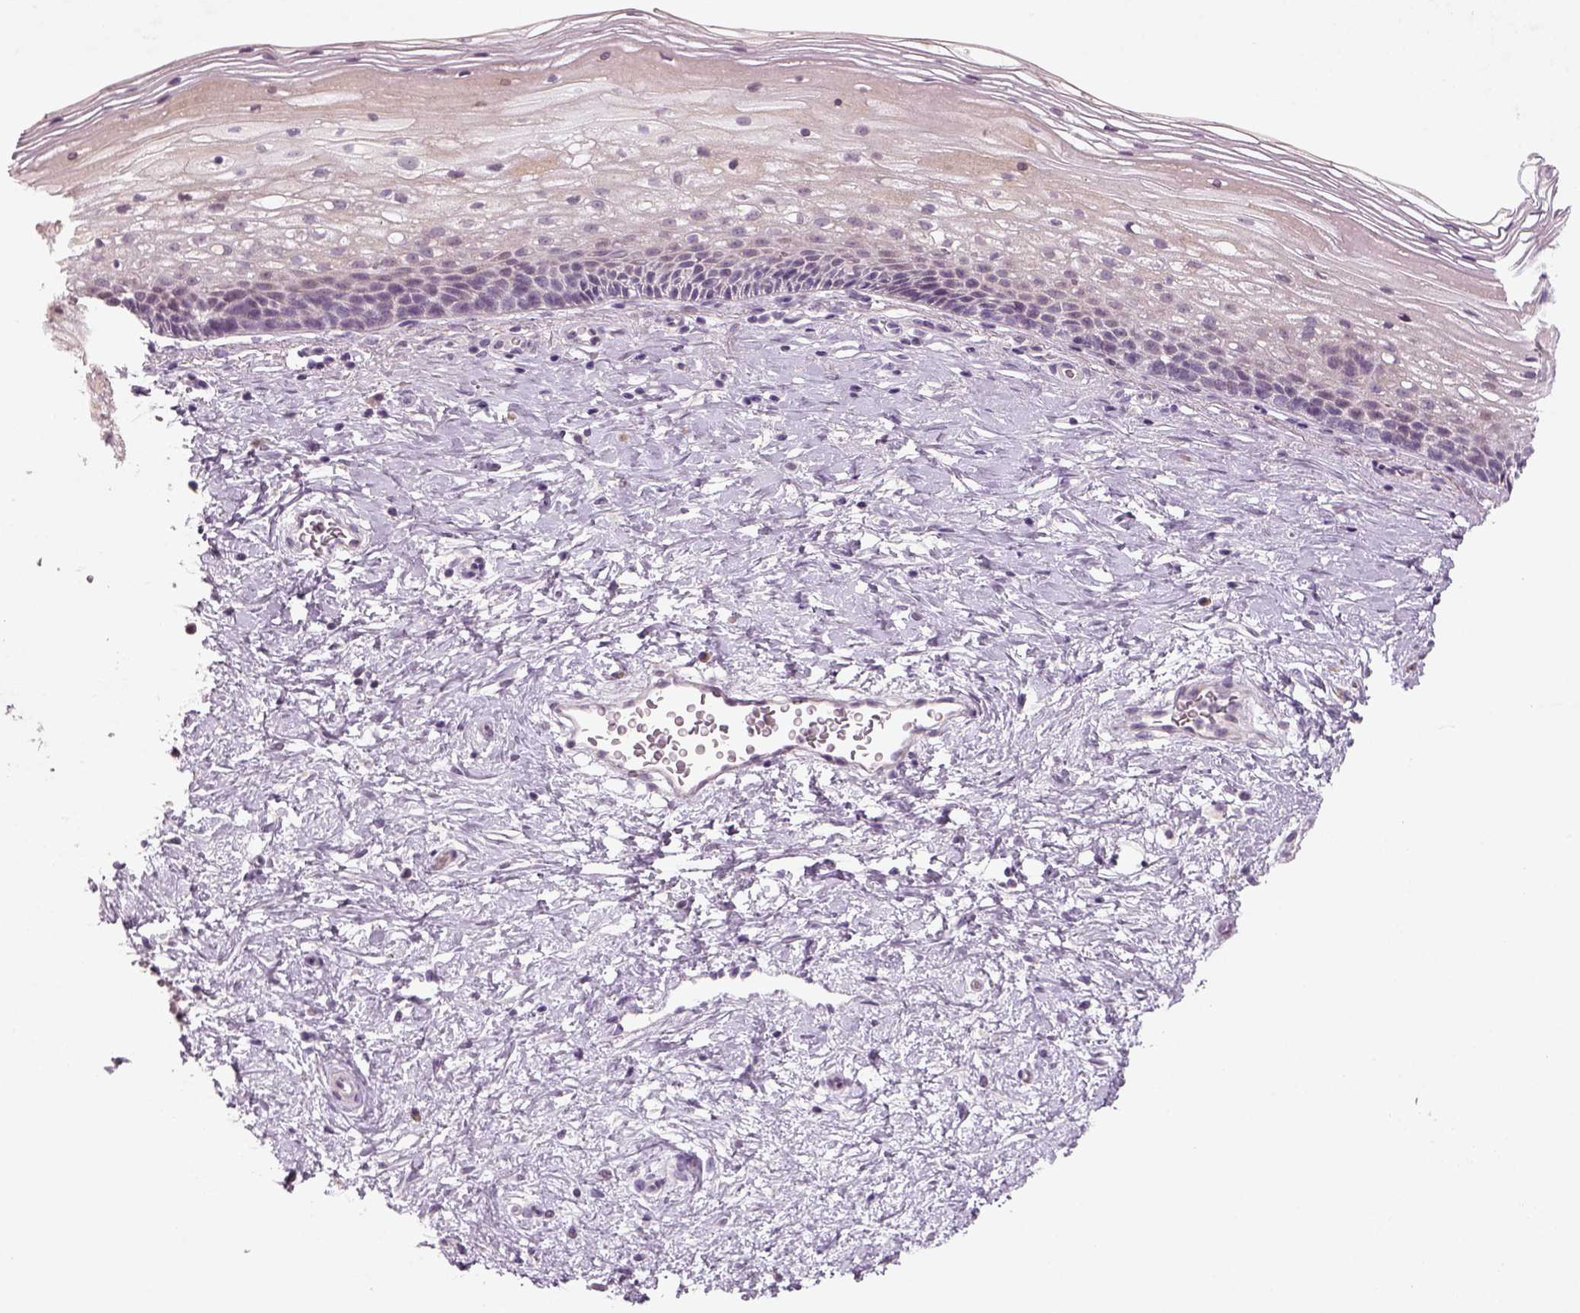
{"staining": {"intensity": "negative", "quantity": "none", "location": "none"}, "tissue": "cervix", "cell_type": "Glandular cells", "image_type": "normal", "snomed": [{"axis": "morphology", "description": "Normal tissue, NOS"}, {"axis": "topography", "description": "Cervix"}], "caption": "DAB immunohistochemical staining of benign cervix displays no significant expression in glandular cells.", "gene": "PENK", "patient": {"sex": "female", "age": 34}}